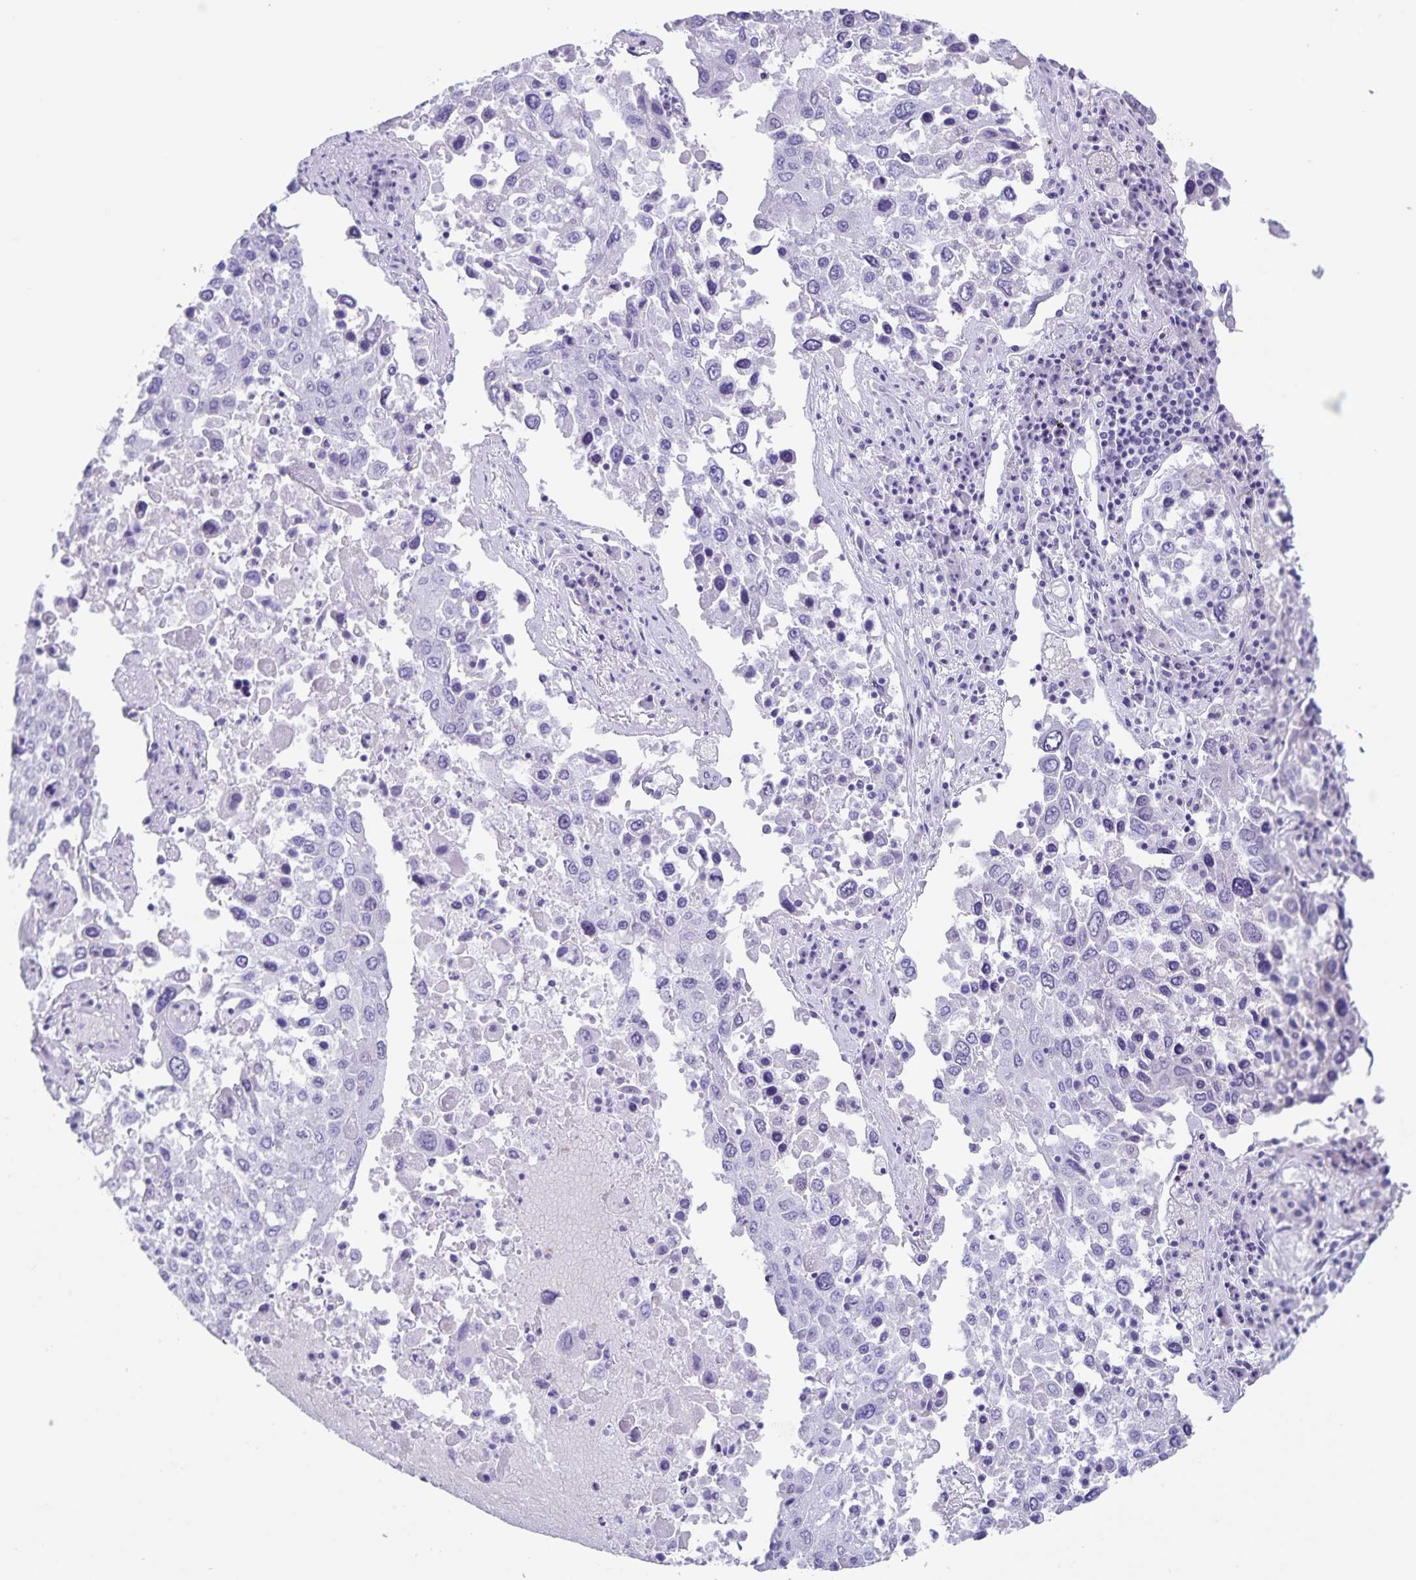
{"staining": {"intensity": "negative", "quantity": "none", "location": "none"}, "tissue": "lung cancer", "cell_type": "Tumor cells", "image_type": "cancer", "snomed": [{"axis": "morphology", "description": "Squamous cell carcinoma, NOS"}, {"axis": "topography", "description": "Lung"}], "caption": "This histopathology image is of lung squamous cell carcinoma stained with immunohistochemistry to label a protein in brown with the nuclei are counter-stained blue. There is no expression in tumor cells. (Immunohistochemistry, brightfield microscopy, high magnification).", "gene": "C11orf42", "patient": {"sex": "male", "age": 65}}